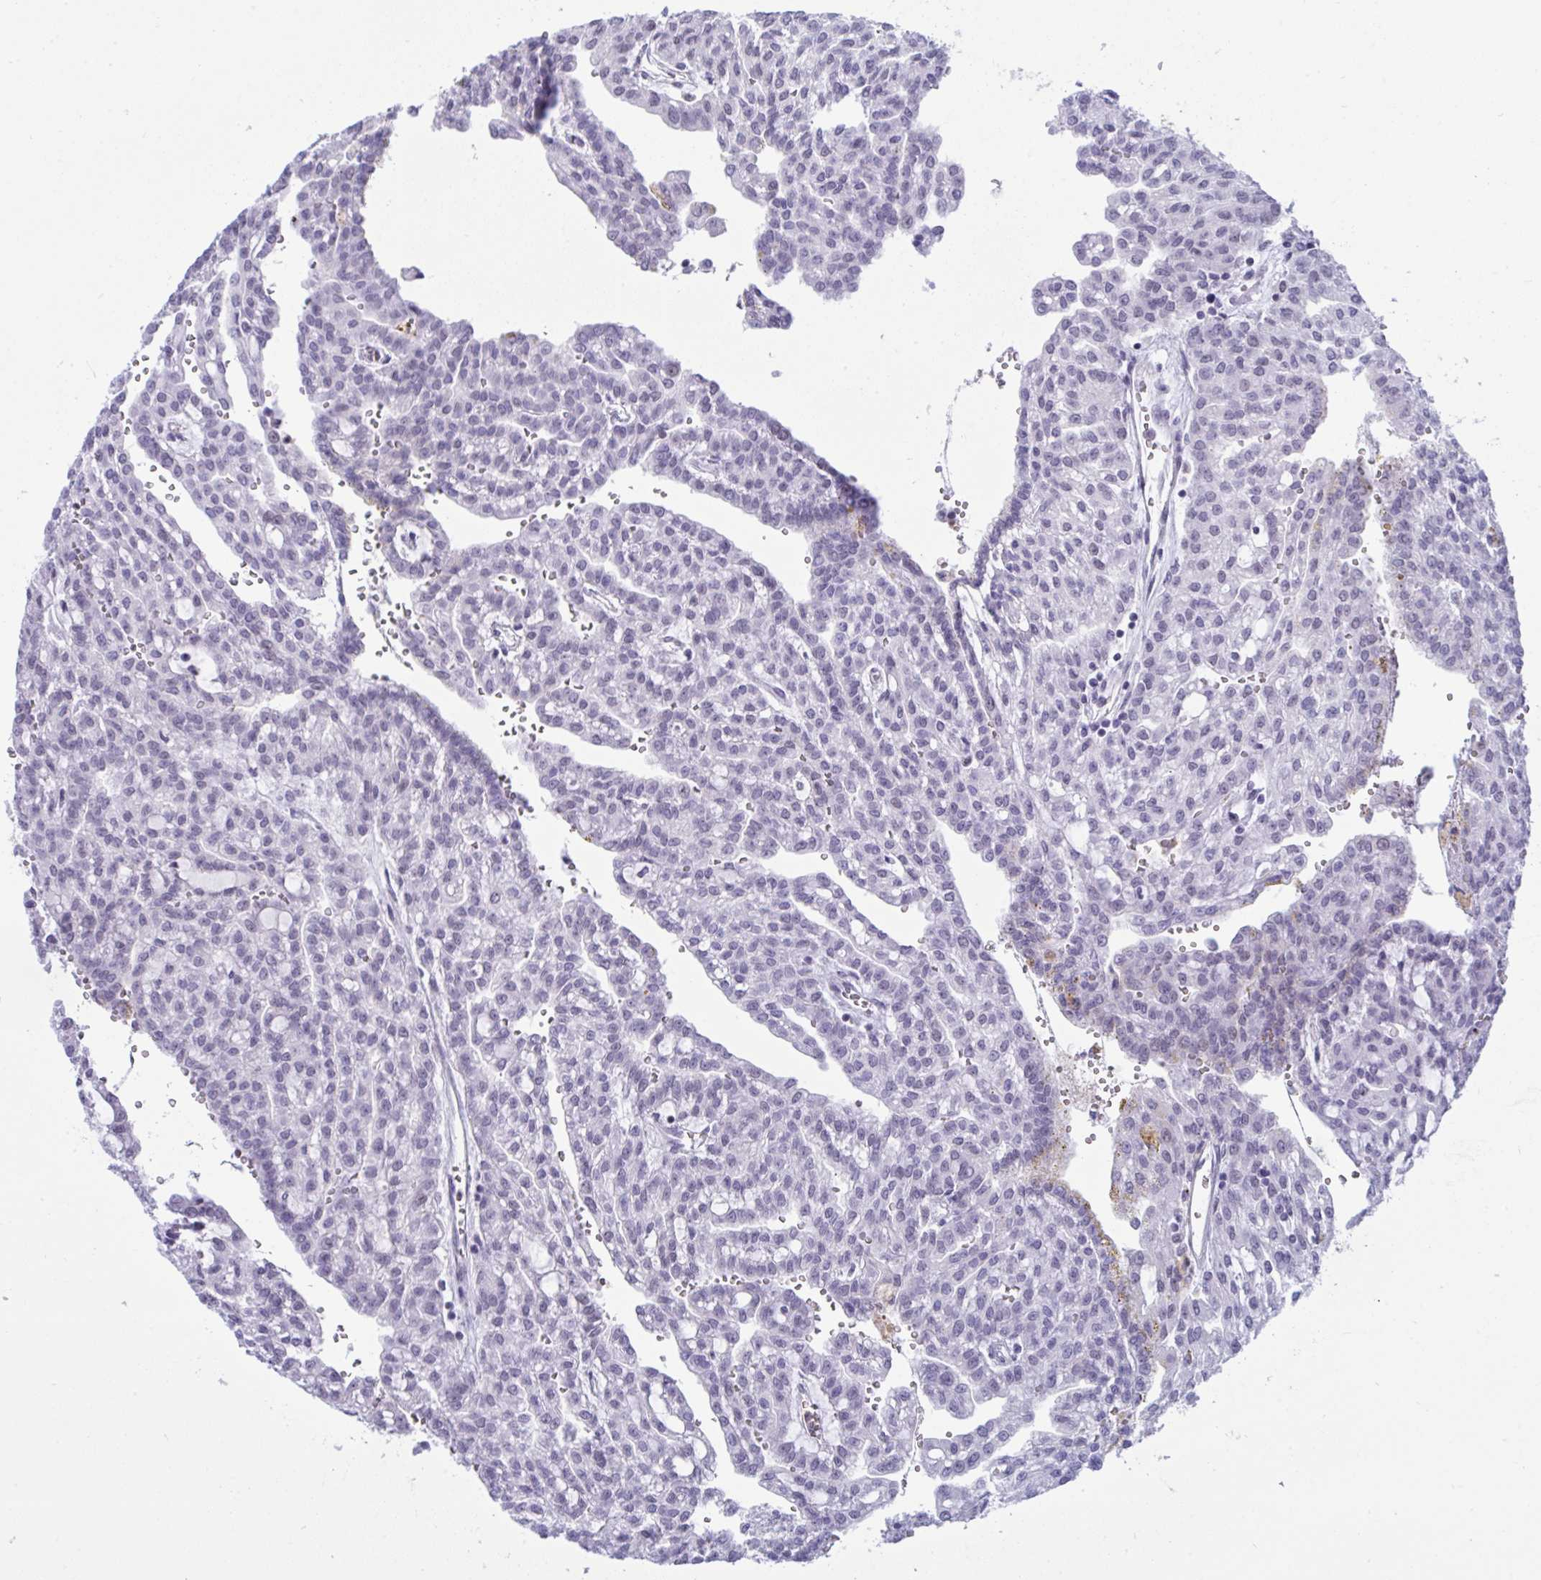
{"staining": {"intensity": "negative", "quantity": "none", "location": "none"}, "tissue": "renal cancer", "cell_type": "Tumor cells", "image_type": "cancer", "snomed": [{"axis": "morphology", "description": "Adenocarcinoma, NOS"}, {"axis": "topography", "description": "Kidney"}], "caption": "There is no significant expression in tumor cells of renal cancer (adenocarcinoma).", "gene": "PLA2G12B", "patient": {"sex": "male", "age": 63}}